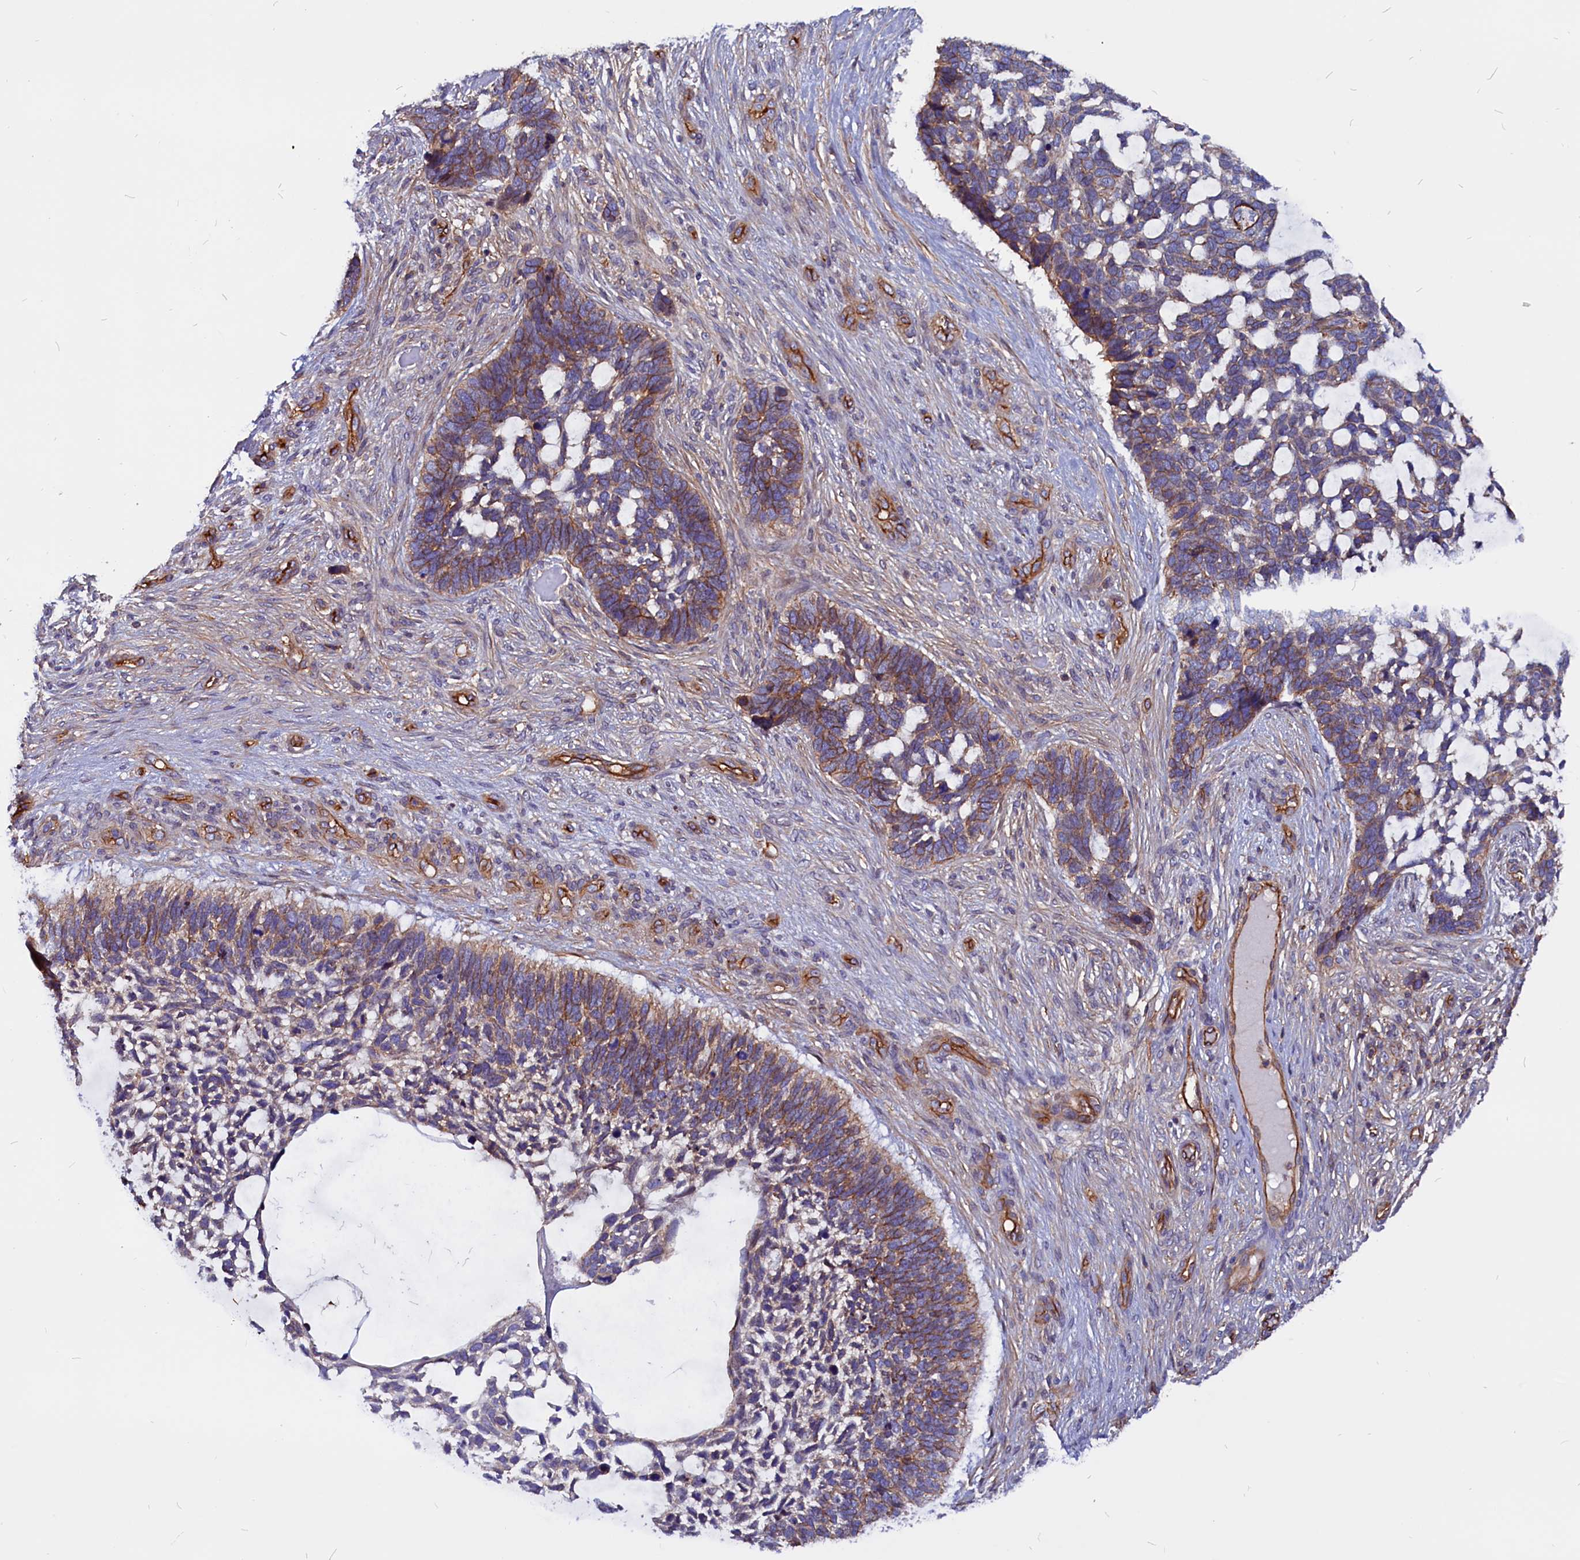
{"staining": {"intensity": "moderate", "quantity": "25%-75%", "location": "cytoplasmic/membranous"}, "tissue": "skin cancer", "cell_type": "Tumor cells", "image_type": "cancer", "snomed": [{"axis": "morphology", "description": "Basal cell carcinoma"}, {"axis": "topography", "description": "Skin"}], "caption": "An IHC micrograph of tumor tissue is shown. Protein staining in brown highlights moderate cytoplasmic/membranous positivity in basal cell carcinoma (skin) within tumor cells.", "gene": "ZNF749", "patient": {"sex": "male", "age": 88}}